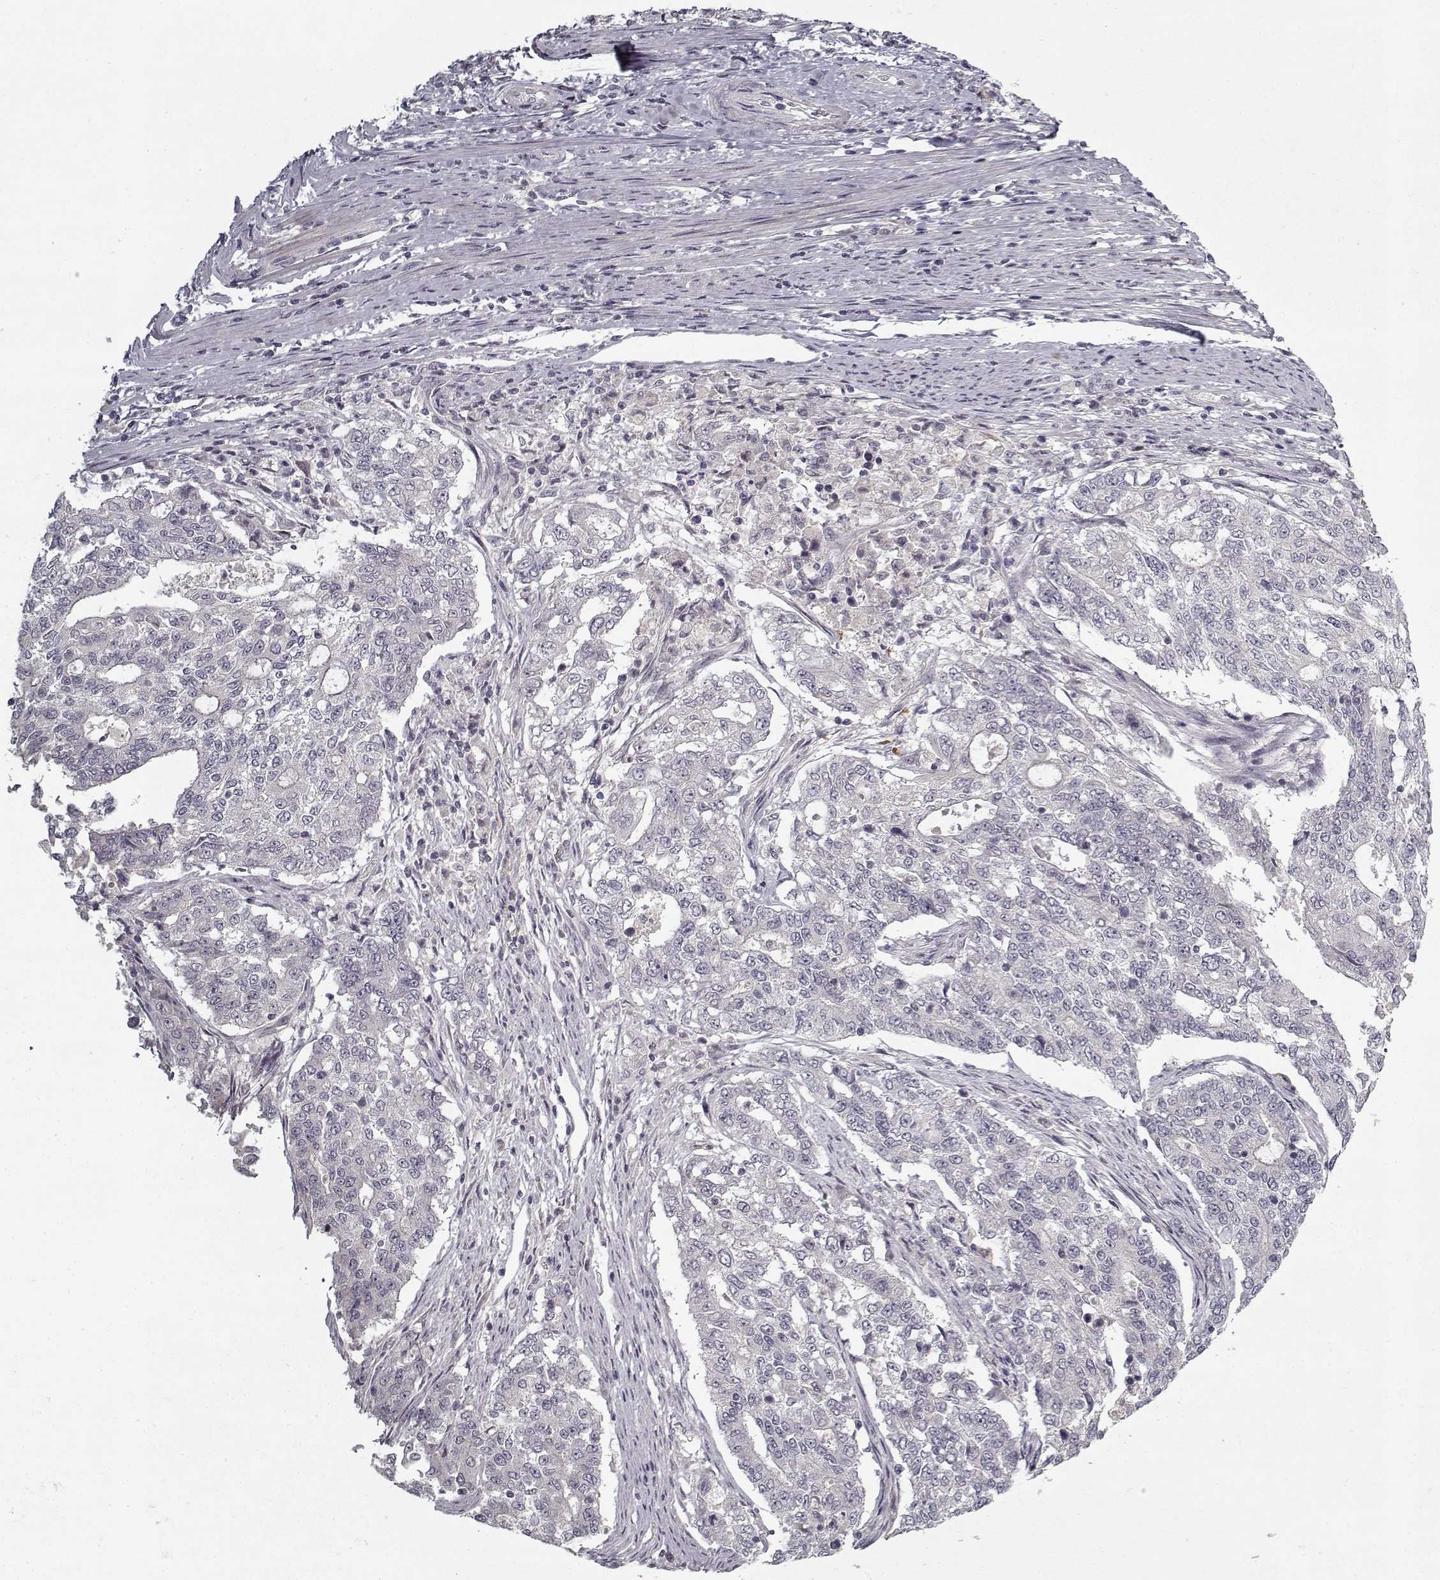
{"staining": {"intensity": "negative", "quantity": "none", "location": "none"}, "tissue": "endometrial cancer", "cell_type": "Tumor cells", "image_type": "cancer", "snomed": [{"axis": "morphology", "description": "Adenocarcinoma, NOS"}, {"axis": "topography", "description": "Uterus"}], "caption": "Immunohistochemistry micrograph of neoplastic tissue: endometrial adenocarcinoma stained with DAB (3,3'-diaminobenzidine) reveals no significant protein positivity in tumor cells.", "gene": "LAMA2", "patient": {"sex": "female", "age": 59}}